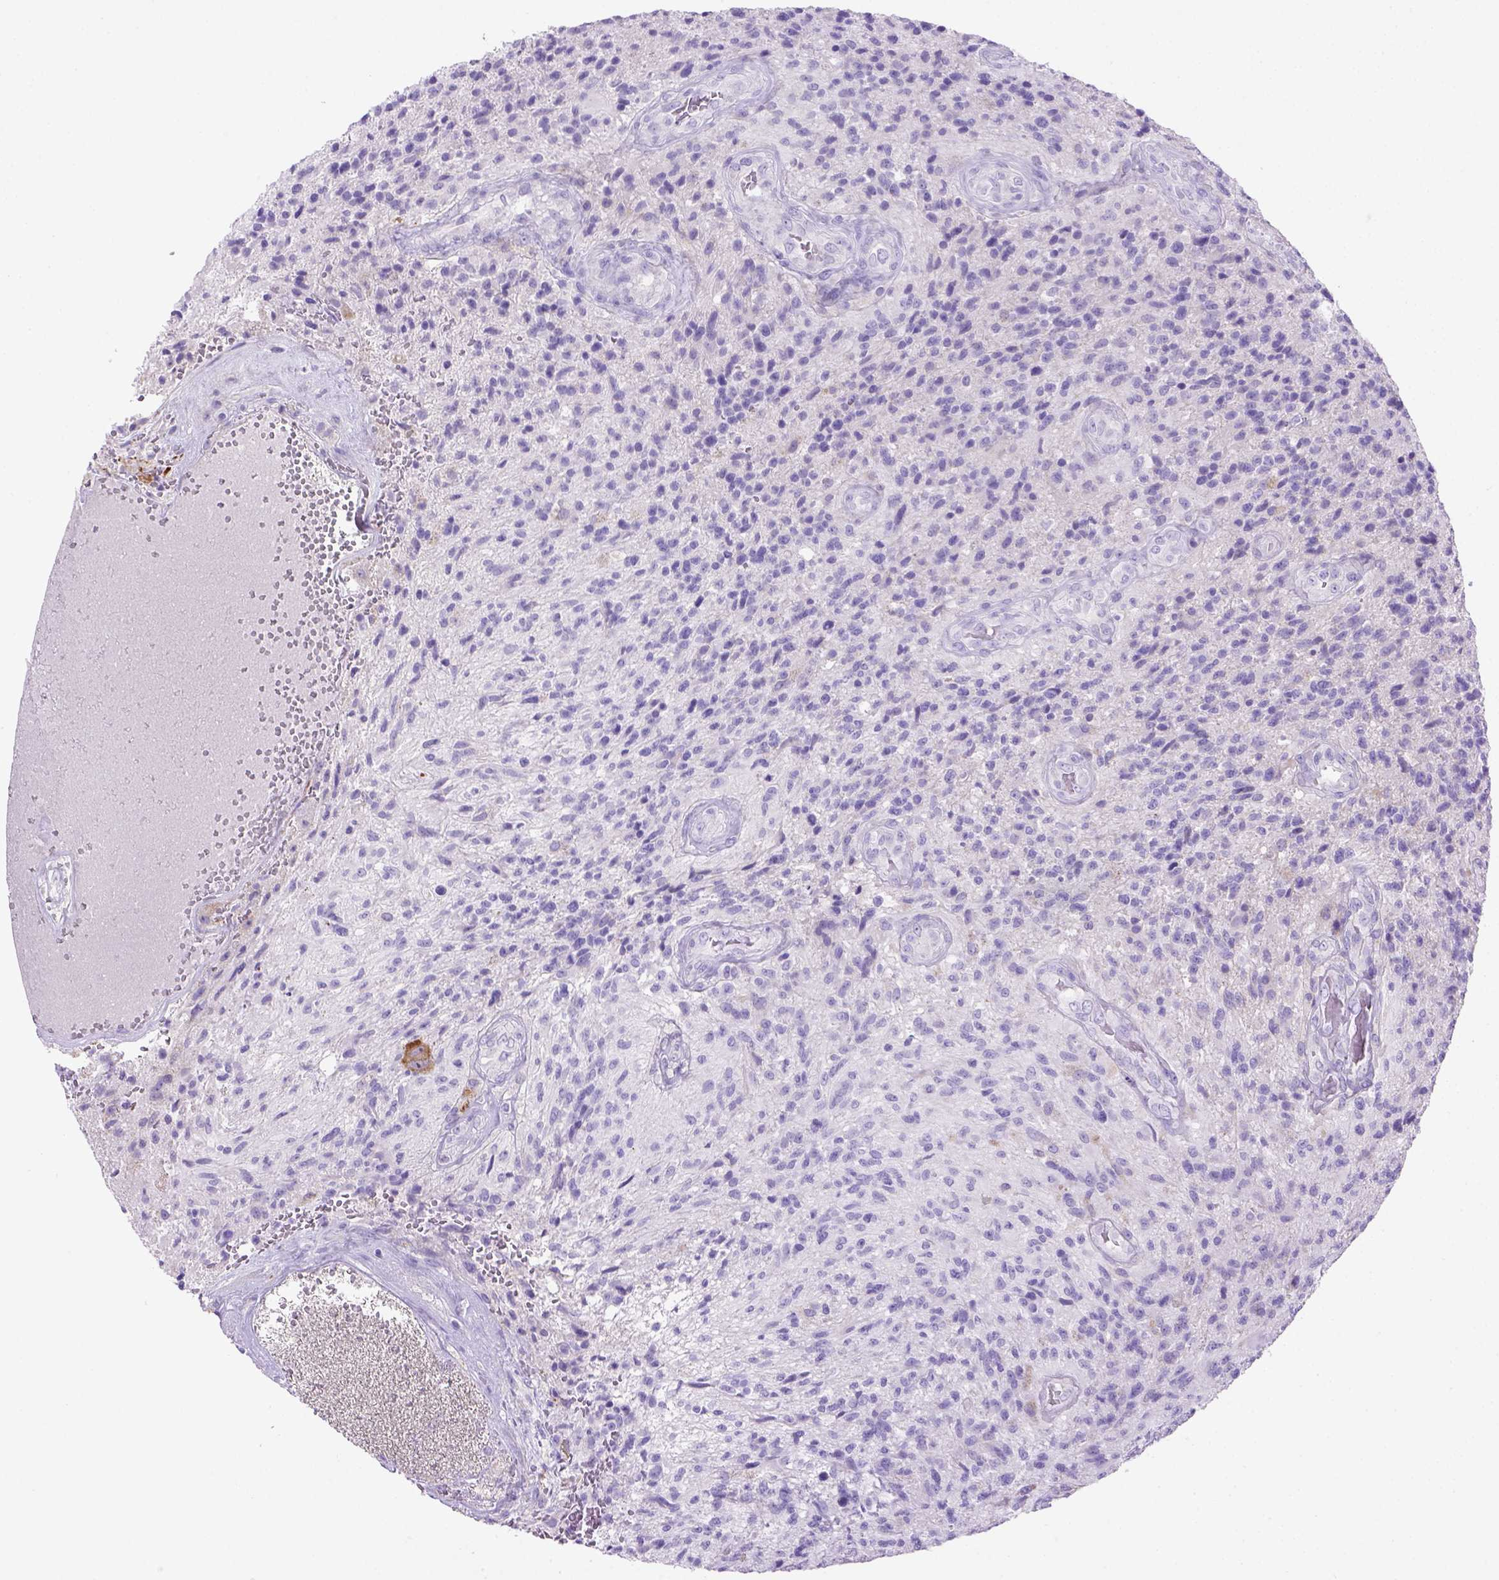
{"staining": {"intensity": "negative", "quantity": "none", "location": "none"}, "tissue": "glioma", "cell_type": "Tumor cells", "image_type": "cancer", "snomed": [{"axis": "morphology", "description": "Glioma, malignant, High grade"}, {"axis": "topography", "description": "Brain"}], "caption": "Histopathology image shows no significant protein staining in tumor cells of glioma.", "gene": "SIRPD", "patient": {"sex": "male", "age": 56}}